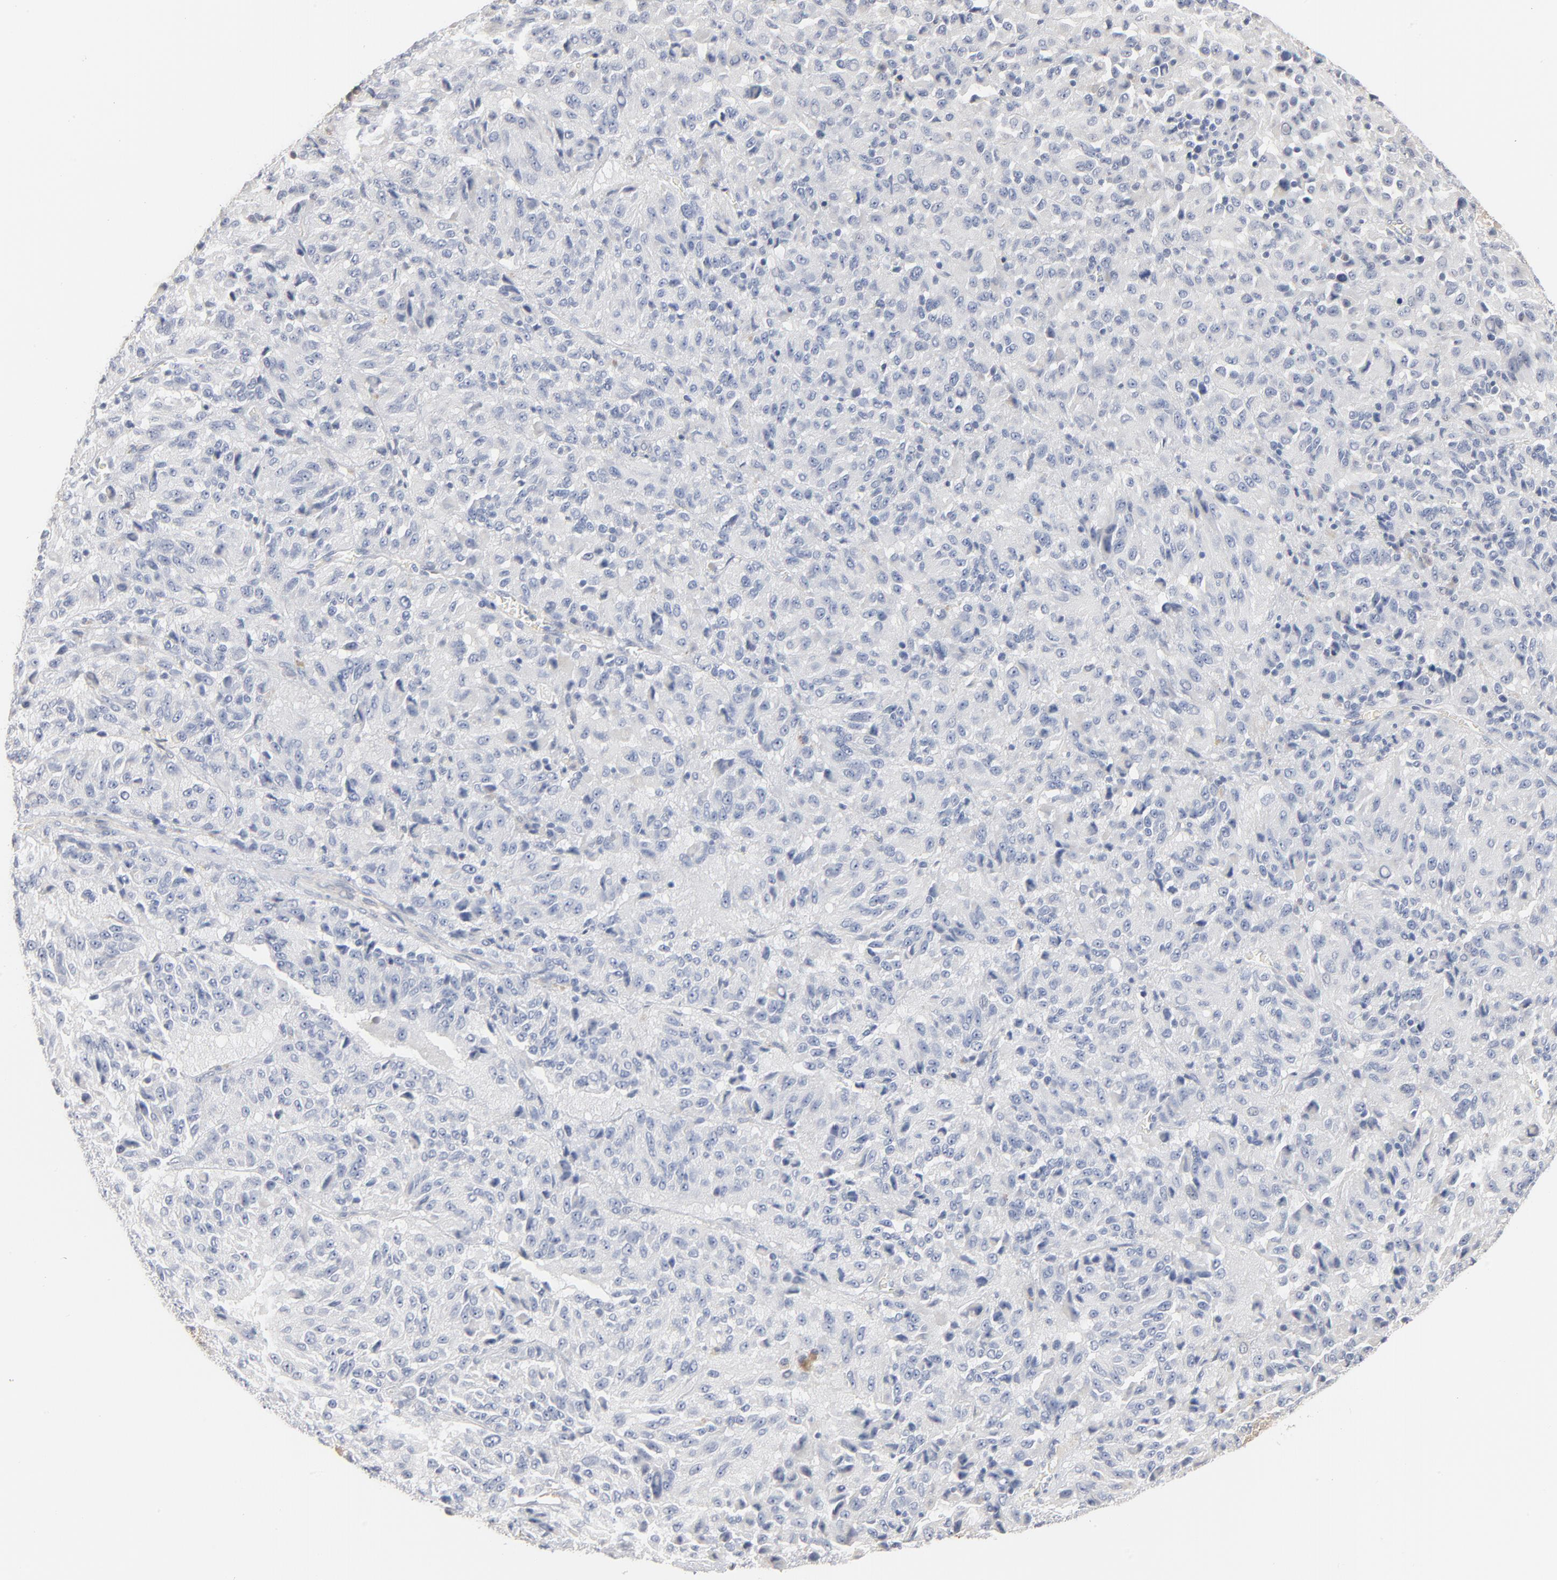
{"staining": {"intensity": "negative", "quantity": "none", "location": "none"}, "tissue": "melanoma", "cell_type": "Tumor cells", "image_type": "cancer", "snomed": [{"axis": "morphology", "description": "Malignant melanoma, Metastatic site"}, {"axis": "topography", "description": "Lung"}], "caption": "Micrograph shows no significant protein expression in tumor cells of melanoma.", "gene": "EPCAM", "patient": {"sex": "male", "age": 64}}